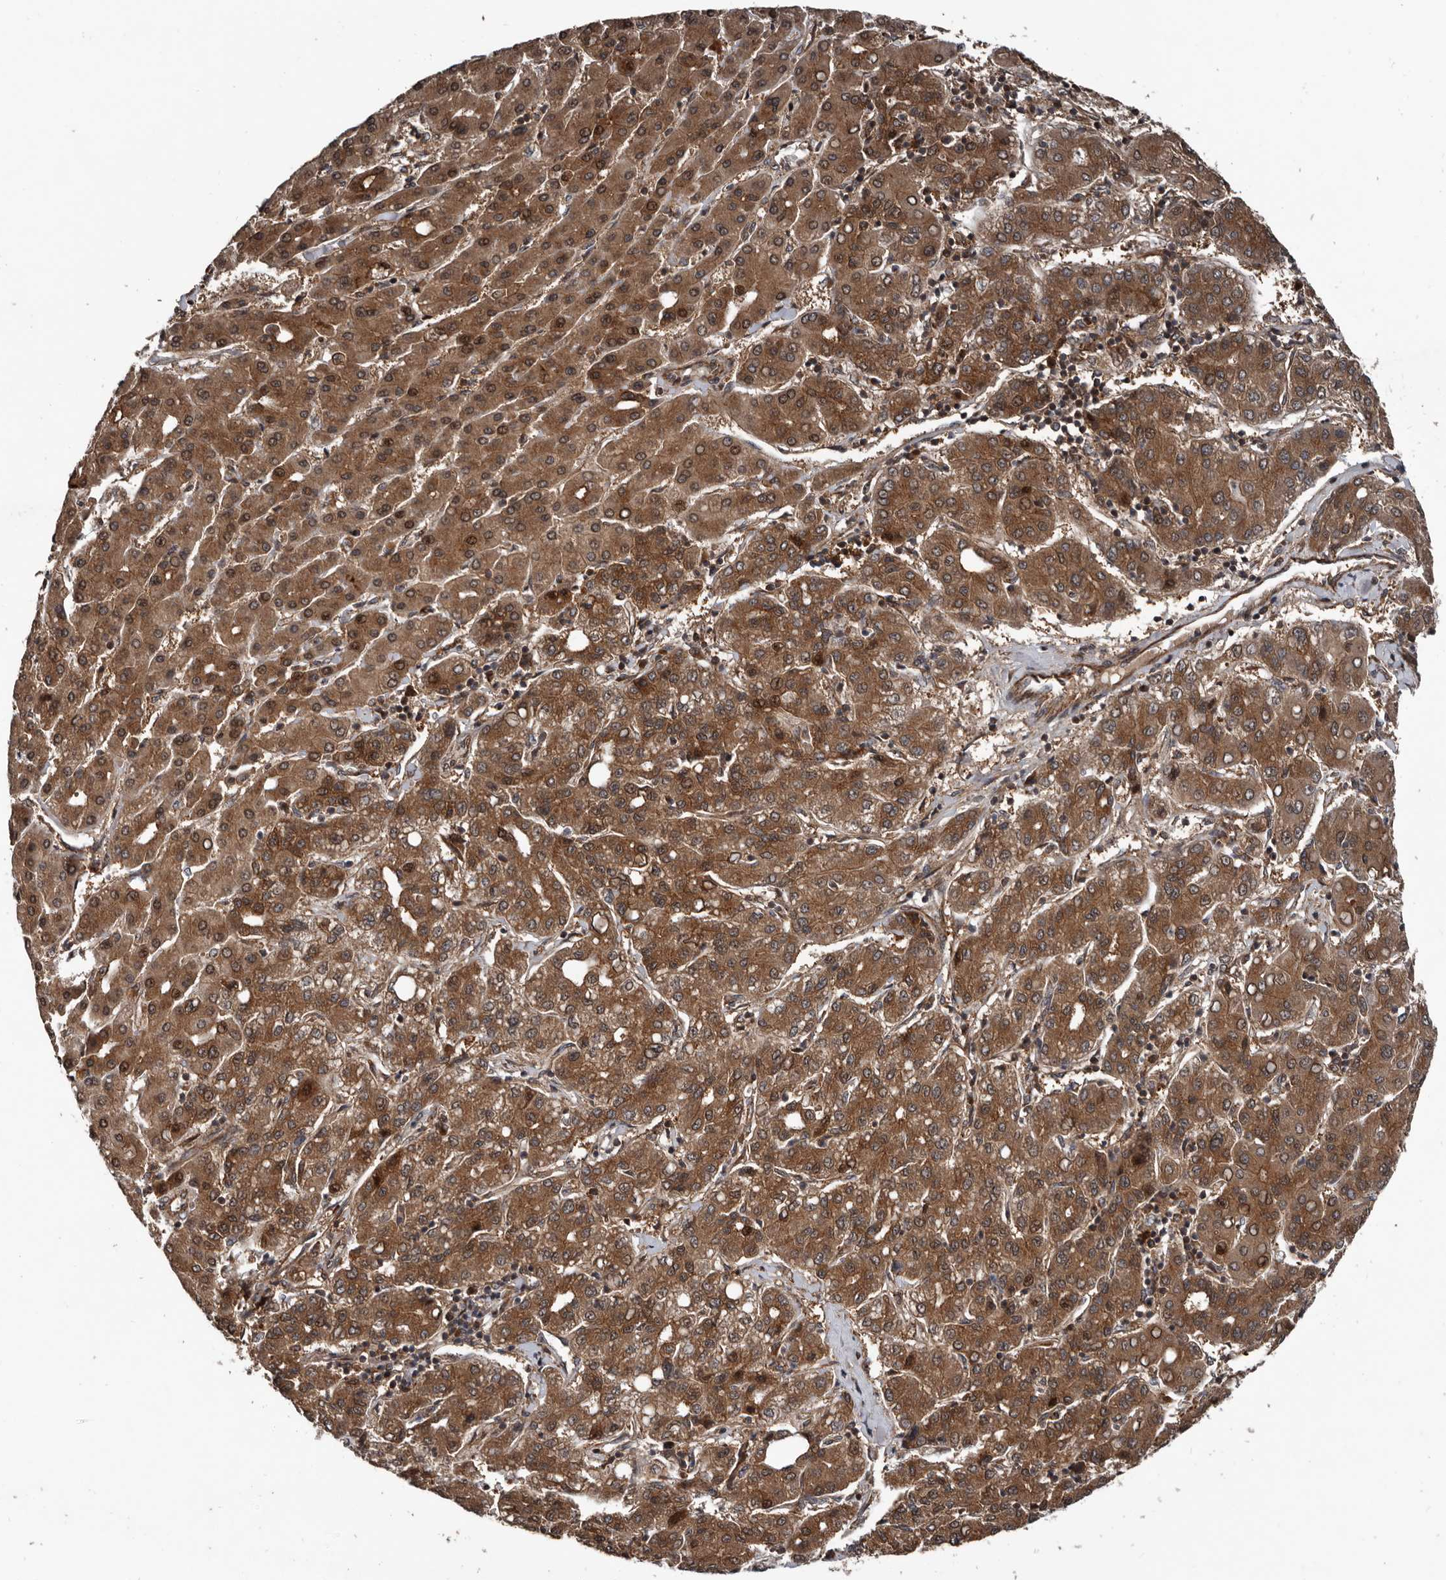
{"staining": {"intensity": "strong", "quantity": ">75%", "location": "cytoplasmic/membranous,nuclear"}, "tissue": "liver cancer", "cell_type": "Tumor cells", "image_type": "cancer", "snomed": [{"axis": "morphology", "description": "Carcinoma, Hepatocellular, NOS"}, {"axis": "topography", "description": "Liver"}], "caption": "Liver hepatocellular carcinoma was stained to show a protein in brown. There is high levels of strong cytoplasmic/membranous and nuclear staining in approximately >75% of tumor cells.", "gene": "CCDC190", "patient": {"sex": "male", "age": 65}}